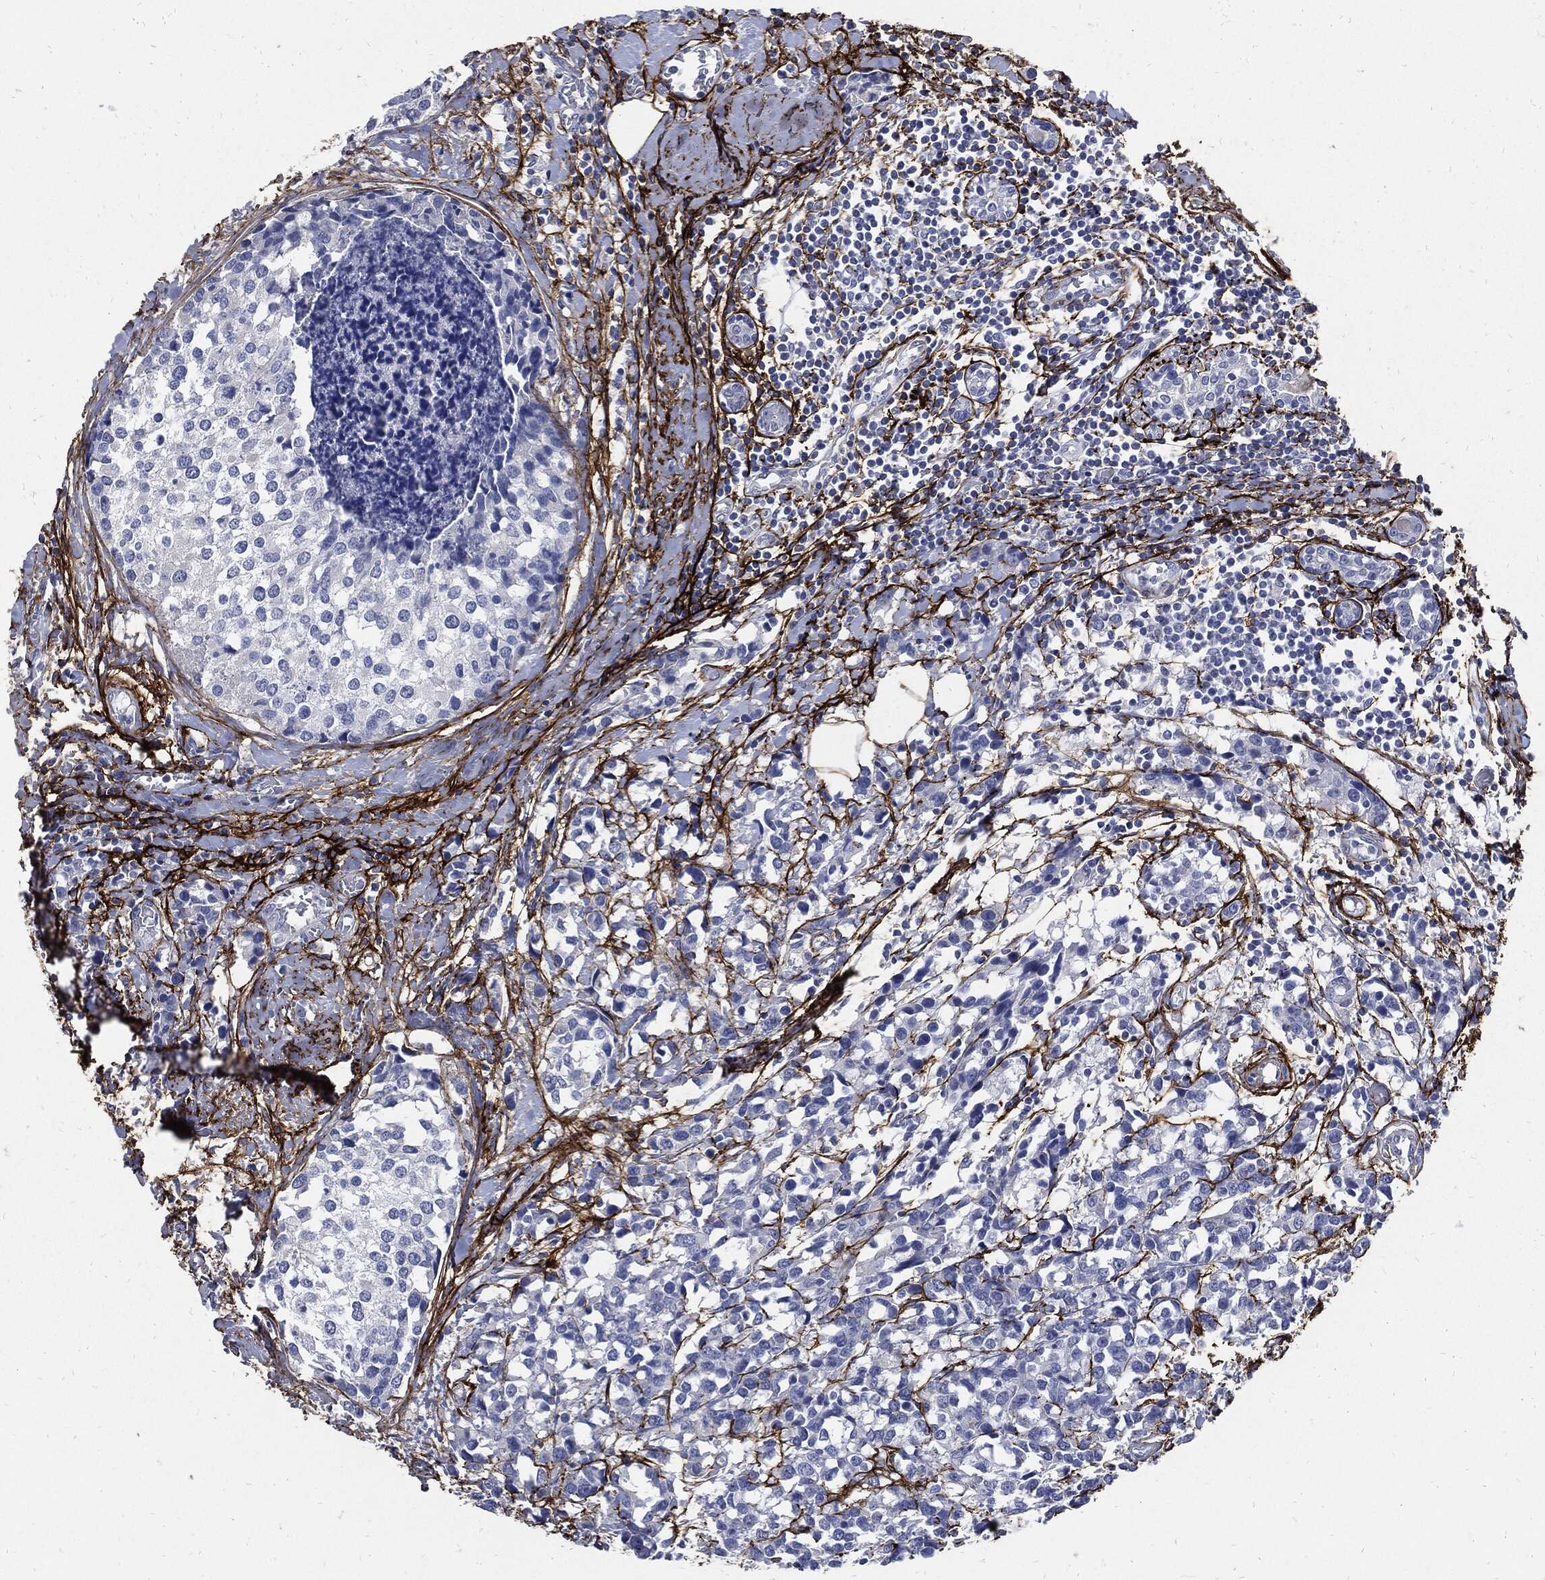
{"staining": {"intensity": "negative", "quantity": "none", "location": "none"}, "tissue": "breast cancer", "cell_type": "Tumor cells", "image_type": "cancer", "snomed": [{"axis": "morphology", "description": "Lobular carcinoma"}, {"axis": "topography", "description": "Breast"}], "caption": "Lobular carcinoma (breast) was stained to show a protein in brown. There is no significant positivity in tumor cells.", "gene": "FBN1", "patient": {"sex": "female", "age": 59}}